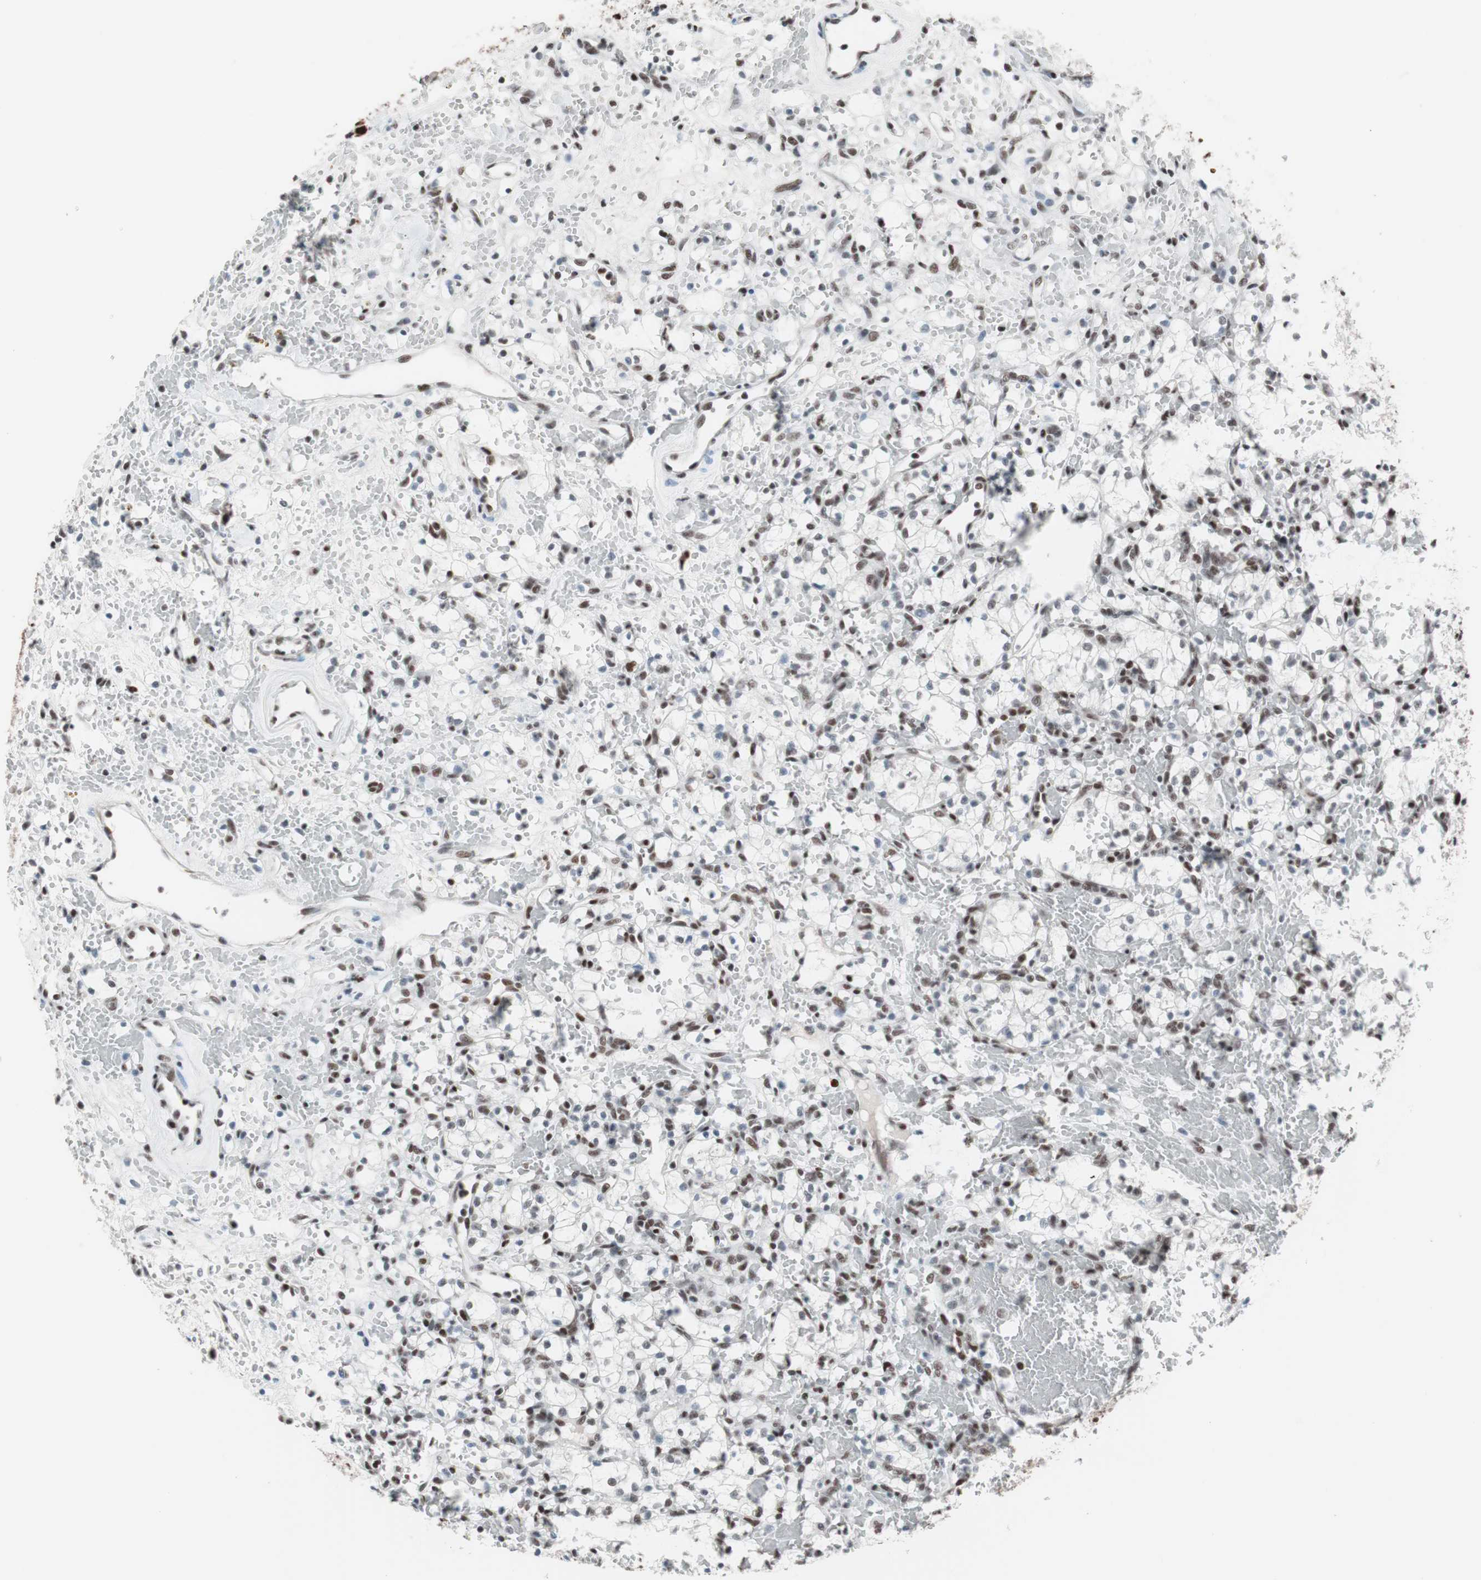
{"staining": {"intensity": "moderate", "quantity": "25%-75%", "location": "nuclear"}, "tissue": "renal cancer", "cell_type": "Tumor cells", "image_type": "cancer", "snomed": [{"axis": "morphology", "description": "Adenocarcinoma, NOS"}, {"axis": "topography", "description": "Kidney"}], "caption": "The photomicrograph demonstrates immunohistochemical staining of renal cancer. There is moderate nuclear positivity is present in about 25%-75% of tumor cells.", "gene": "ARID1A", "patient": {"sex": "female", "age": 60}}